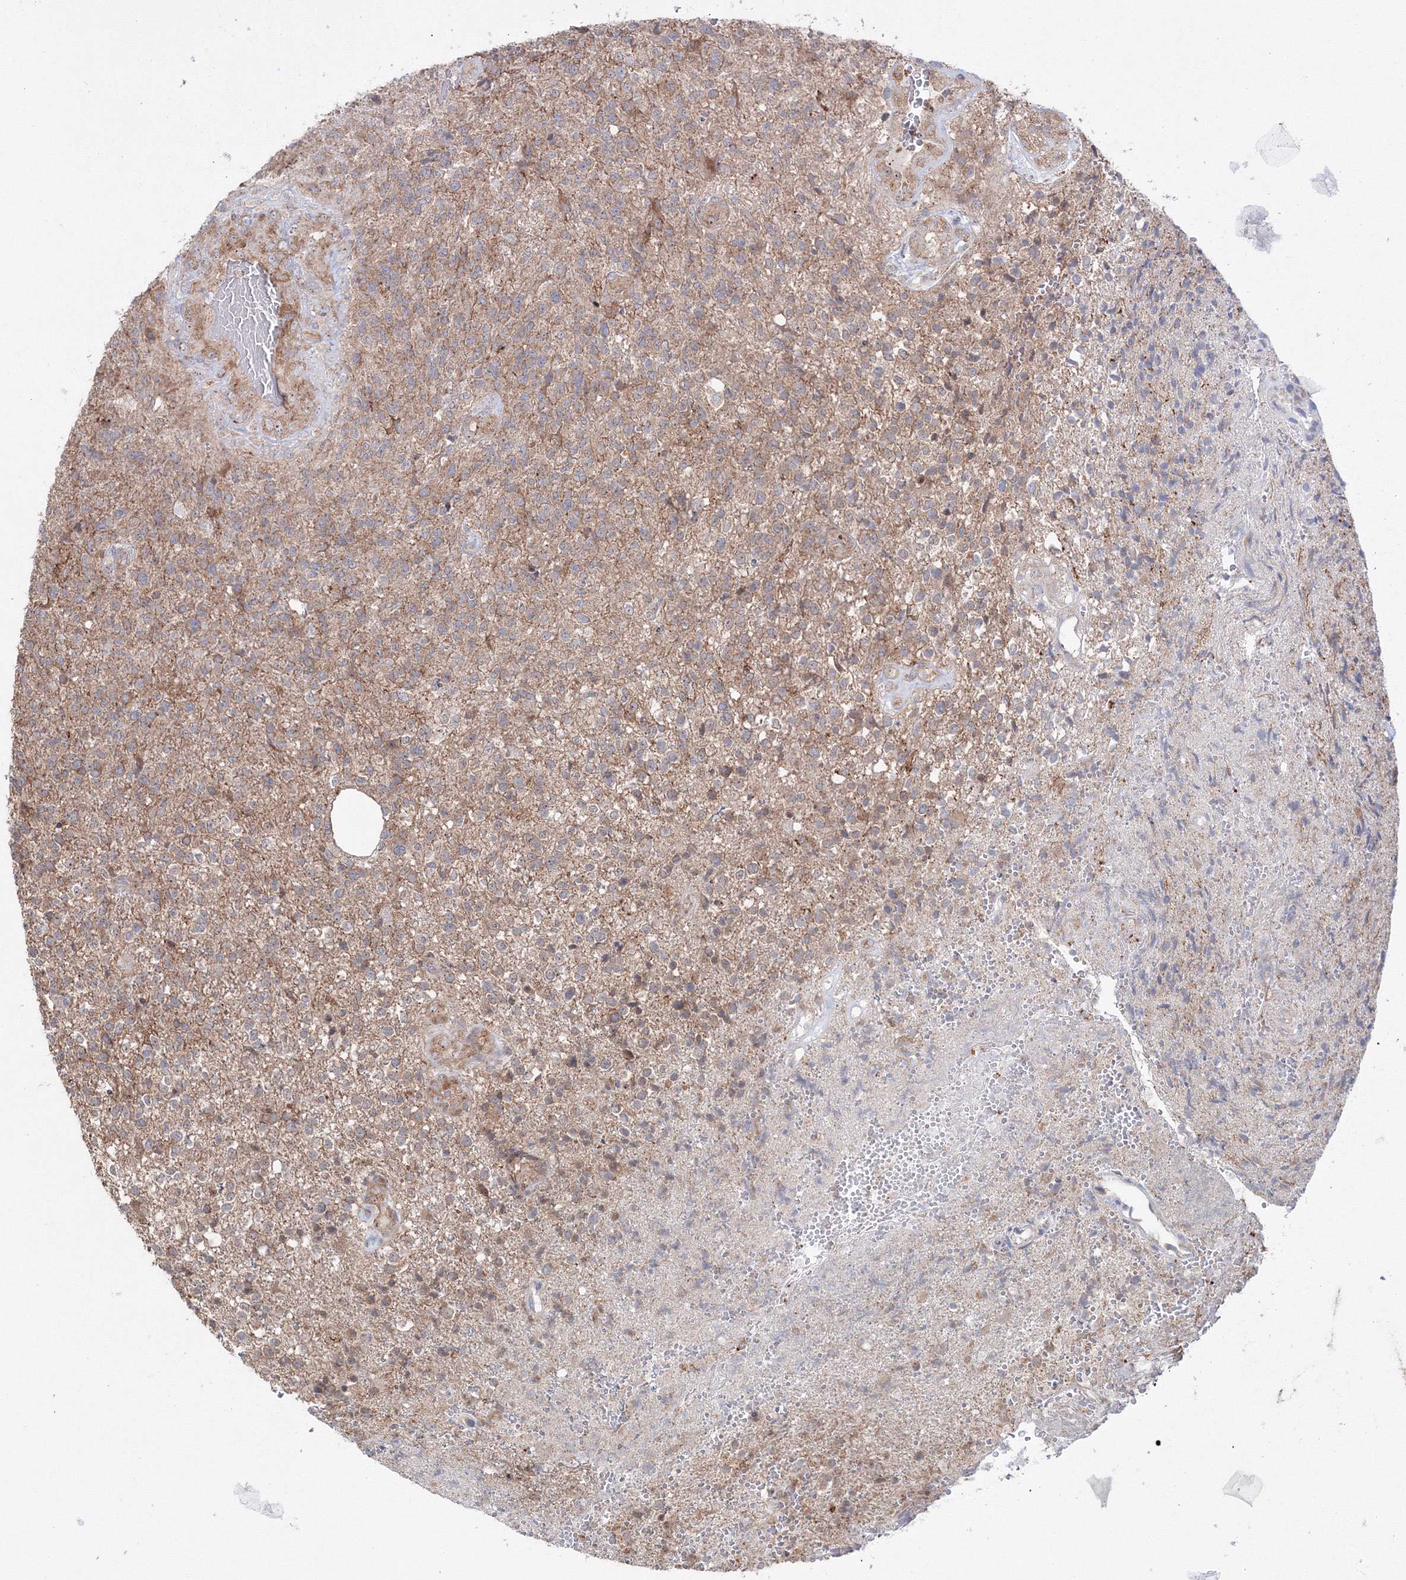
{"staining": {"intensity": "moderate", "quantity": "<25%", "location": "cytoplasmic/membranous"}, "tissue": "glioma", "cell_type": "Tumor cells", "image_type": "cancer", "snomed": [{"axis": "morphology", "description": "Glioma, malignant, High grade"}, {"axis": "topography", "description": "Brain"}], "caption": "The micrograph demonstrates staining of glioma, revealing moderate cytoplasmic/membranous protein positivity (brown color) within tumor cells. Nuclei are stained in blue.", "gene": "PEX13", "patient": {"sex": "male", "age": 56}}